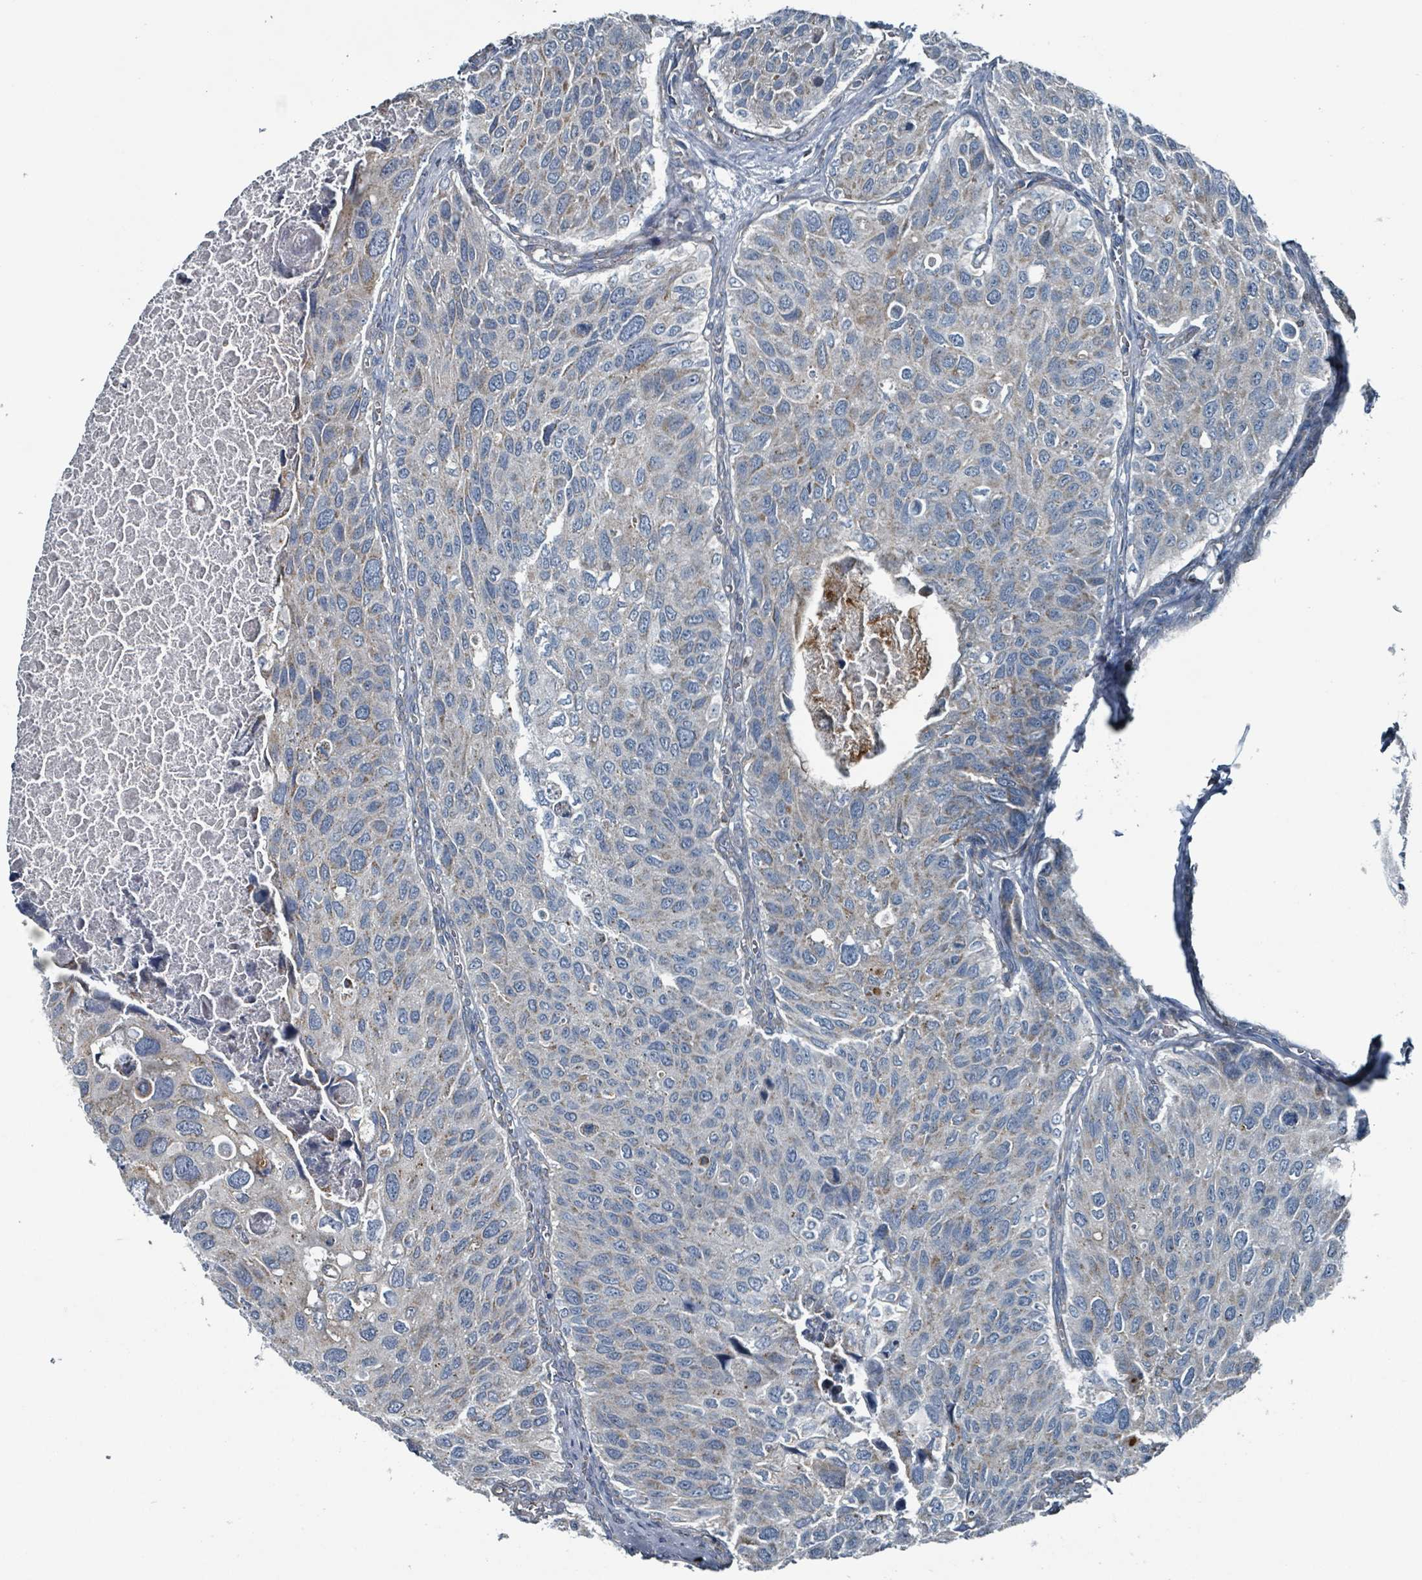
{"staining": {"intensity": "negative", "quantity": "none", "location": "none"}, "tissue": "urothelial cancer", "cell_type": "Tumor cells", "image_type": "cancer", "snomed": [{"axis": "morphology", "description": "Urothelial carcinoma, NOS"}, {"axis": "topography", "description": "Urinary bladder"}], "caption": "DAB (3,3'-diaminobenzidine) immunohistochemical staining of human urothelial cancer shows no significant positivity in tumor cells.", "gene": "ABHD18", "patient": {"sex": "male", "age": 80}}